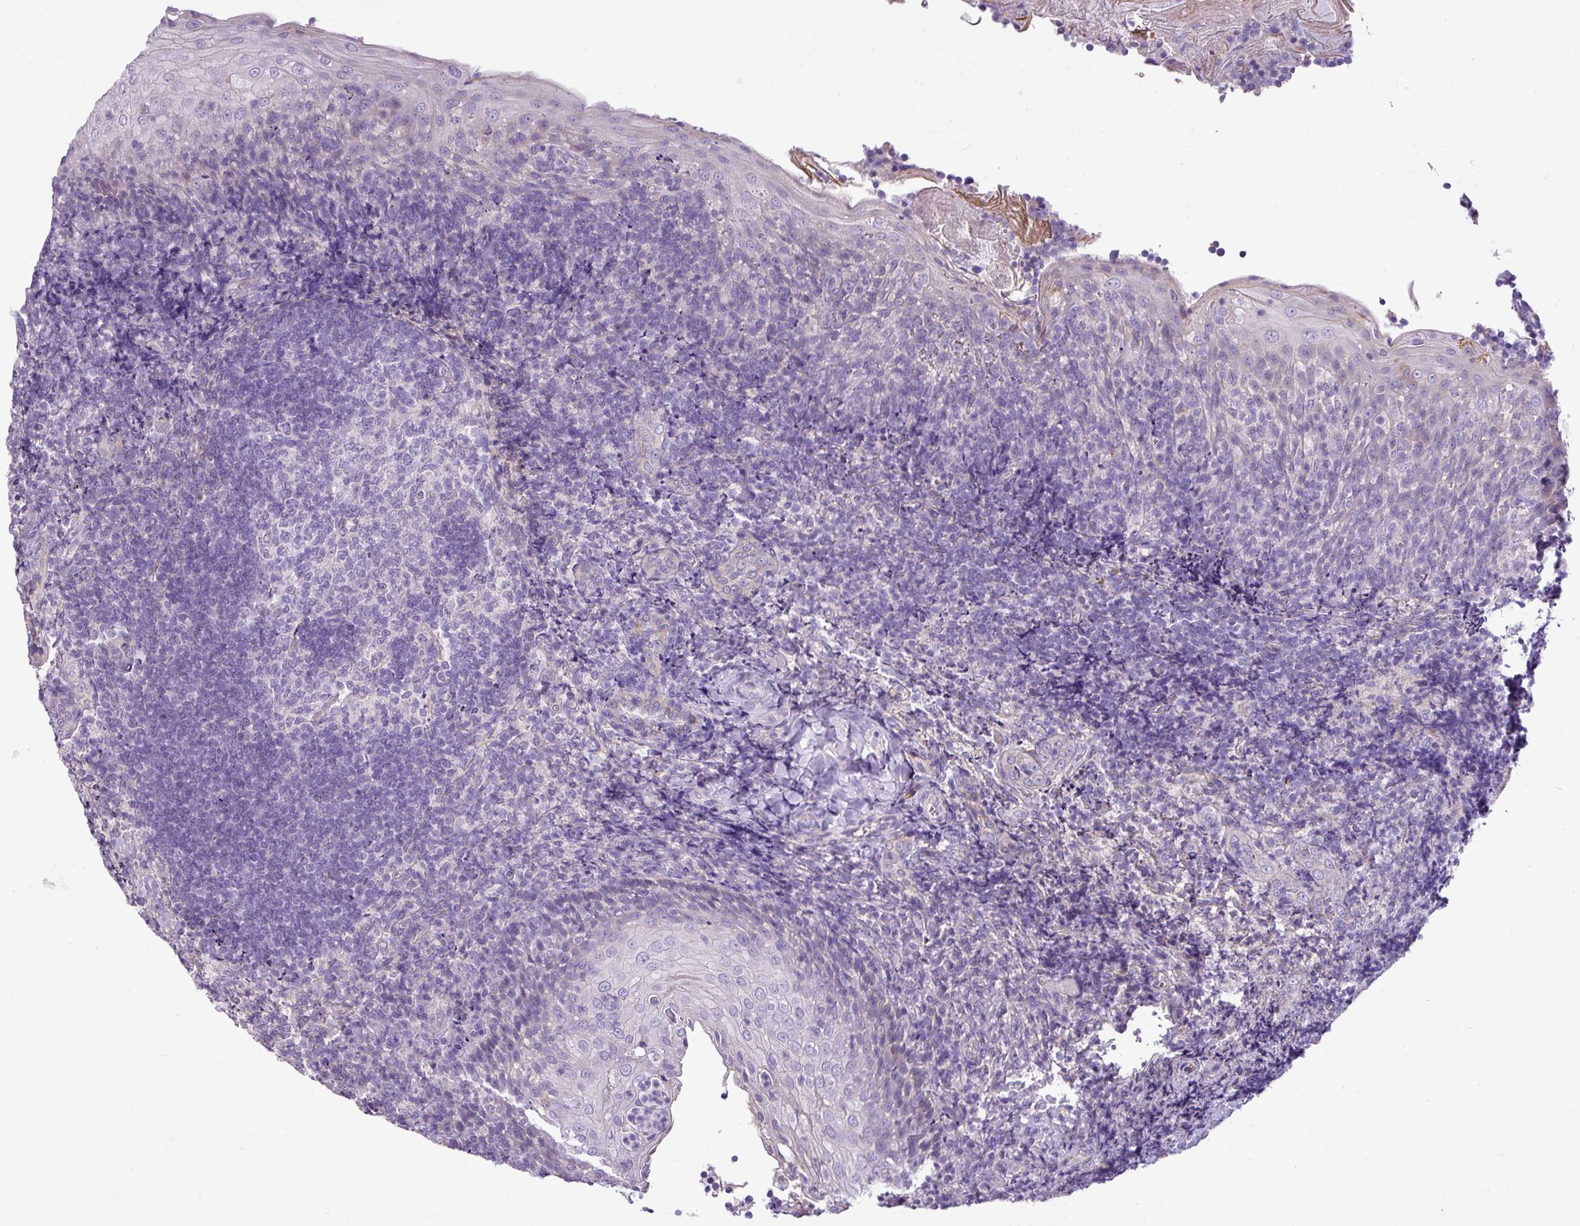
{"staining": {"intensity": "negative", "quantity": "none", "location": "none"}, "tissue": "tonsil", "cell_type": "Germinal center cells", "image_type": "normal", "snomed": [{"axis": "morphology", "description": "Normal tissue, NOS"}, {"axis": "topography", "description": "Tonsil"}], "caption": "Immunohistochemical staining of normal human tonsil exhibits no significant positivity in germinal center cells.", "gene": "TMEM178B", "patient": {"sex": "female", "age": 10}}